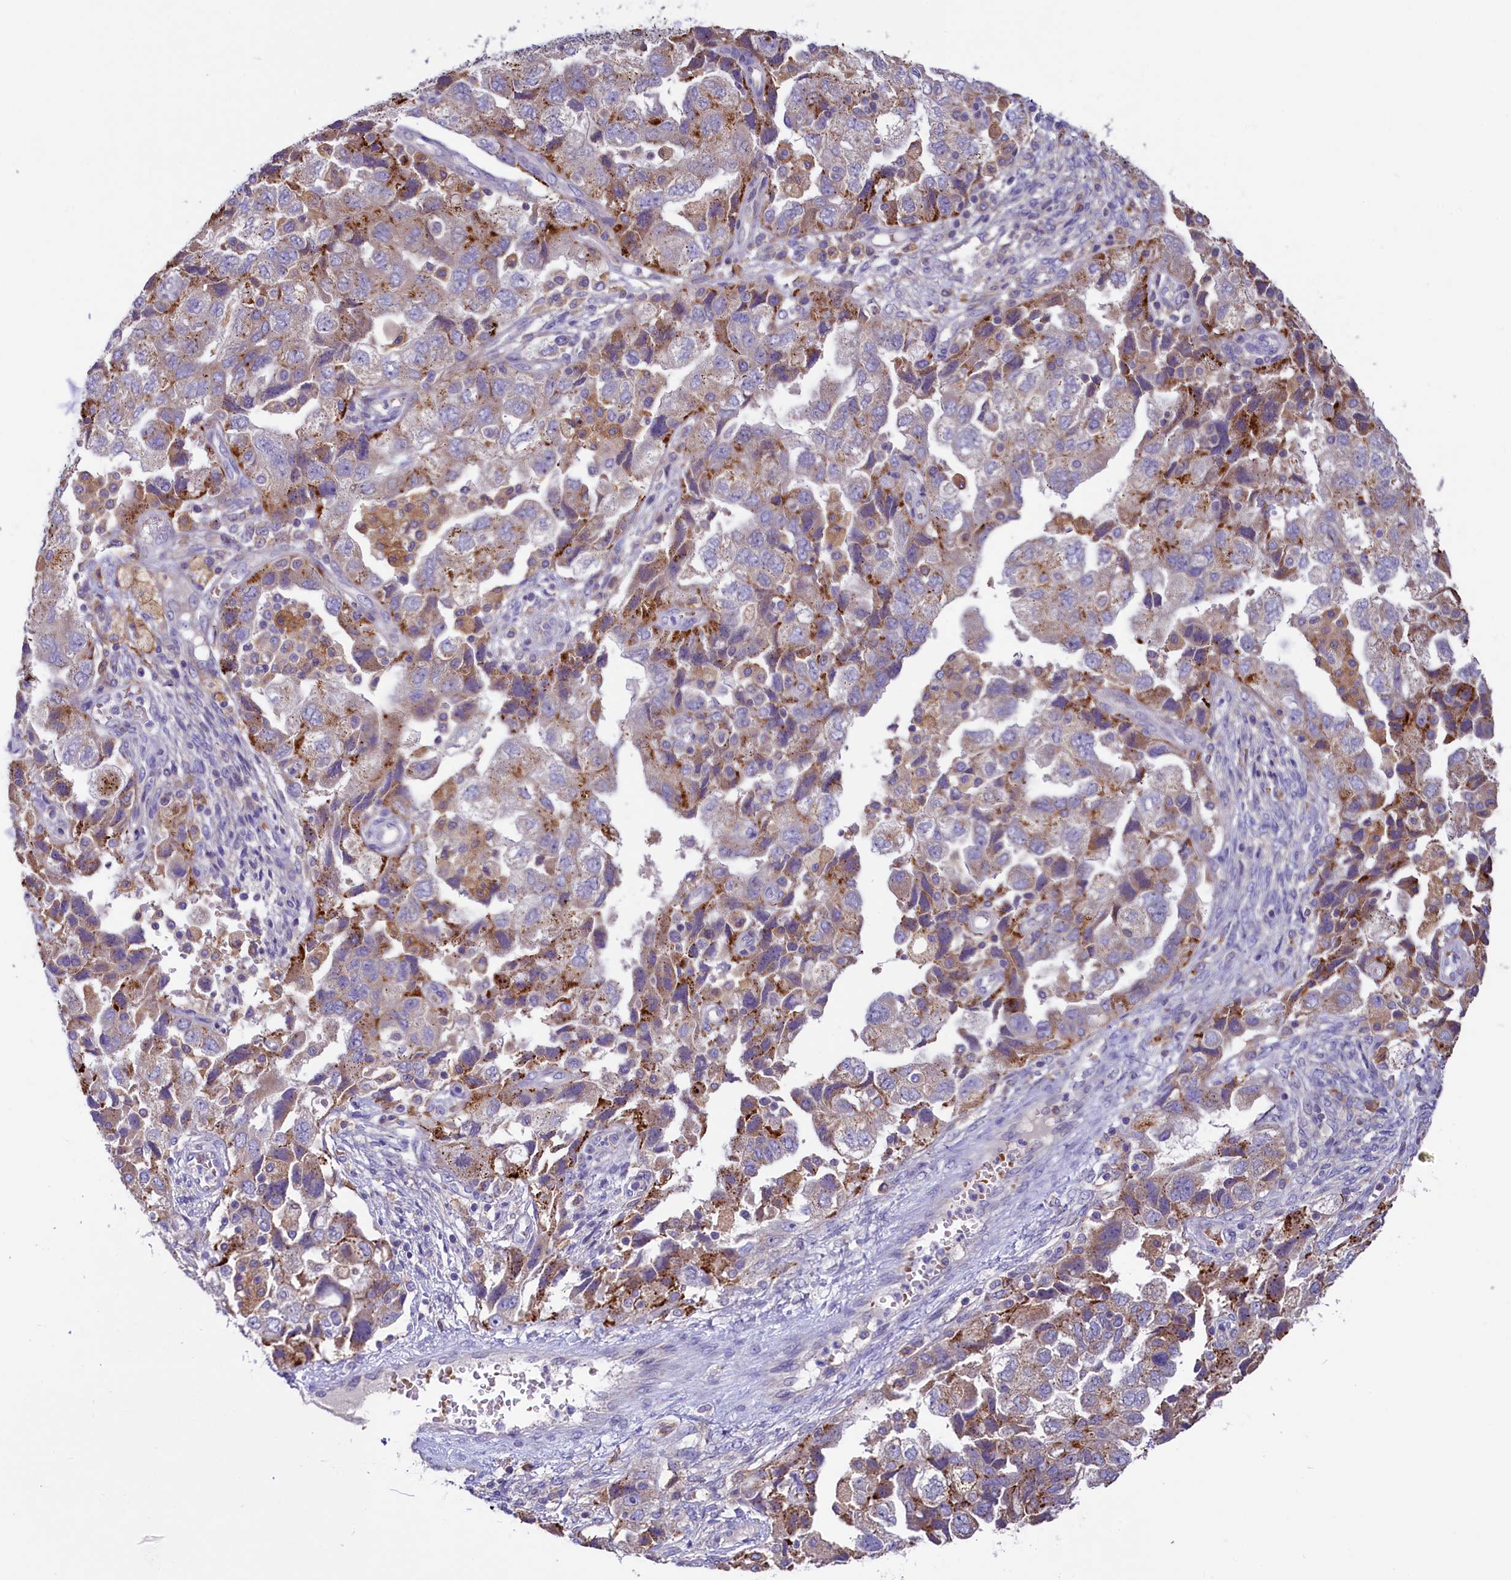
{"staining": {"intensity": "weak", "quantity": "<25%", "location": "cytoplasmic/membranous"}, "tissue": "ovarian cancer", "cell_type": "Tumor cells", "image_type": "cancer", "snomed": [{"axis": "morphology", "description": "Carcinoma, NOS"}, {"axis": "morphology", "description": "Cystadenocarcinoma, serous, NOS"}, {"axis": "topography", "description": "Ovary"}], "caption": "DAB immunohistochemical staining of ovarian cancer shows no significant positivity in tumor cells.", "gene": "HPS6", "patient": {"sex": "female", "age": 69}}